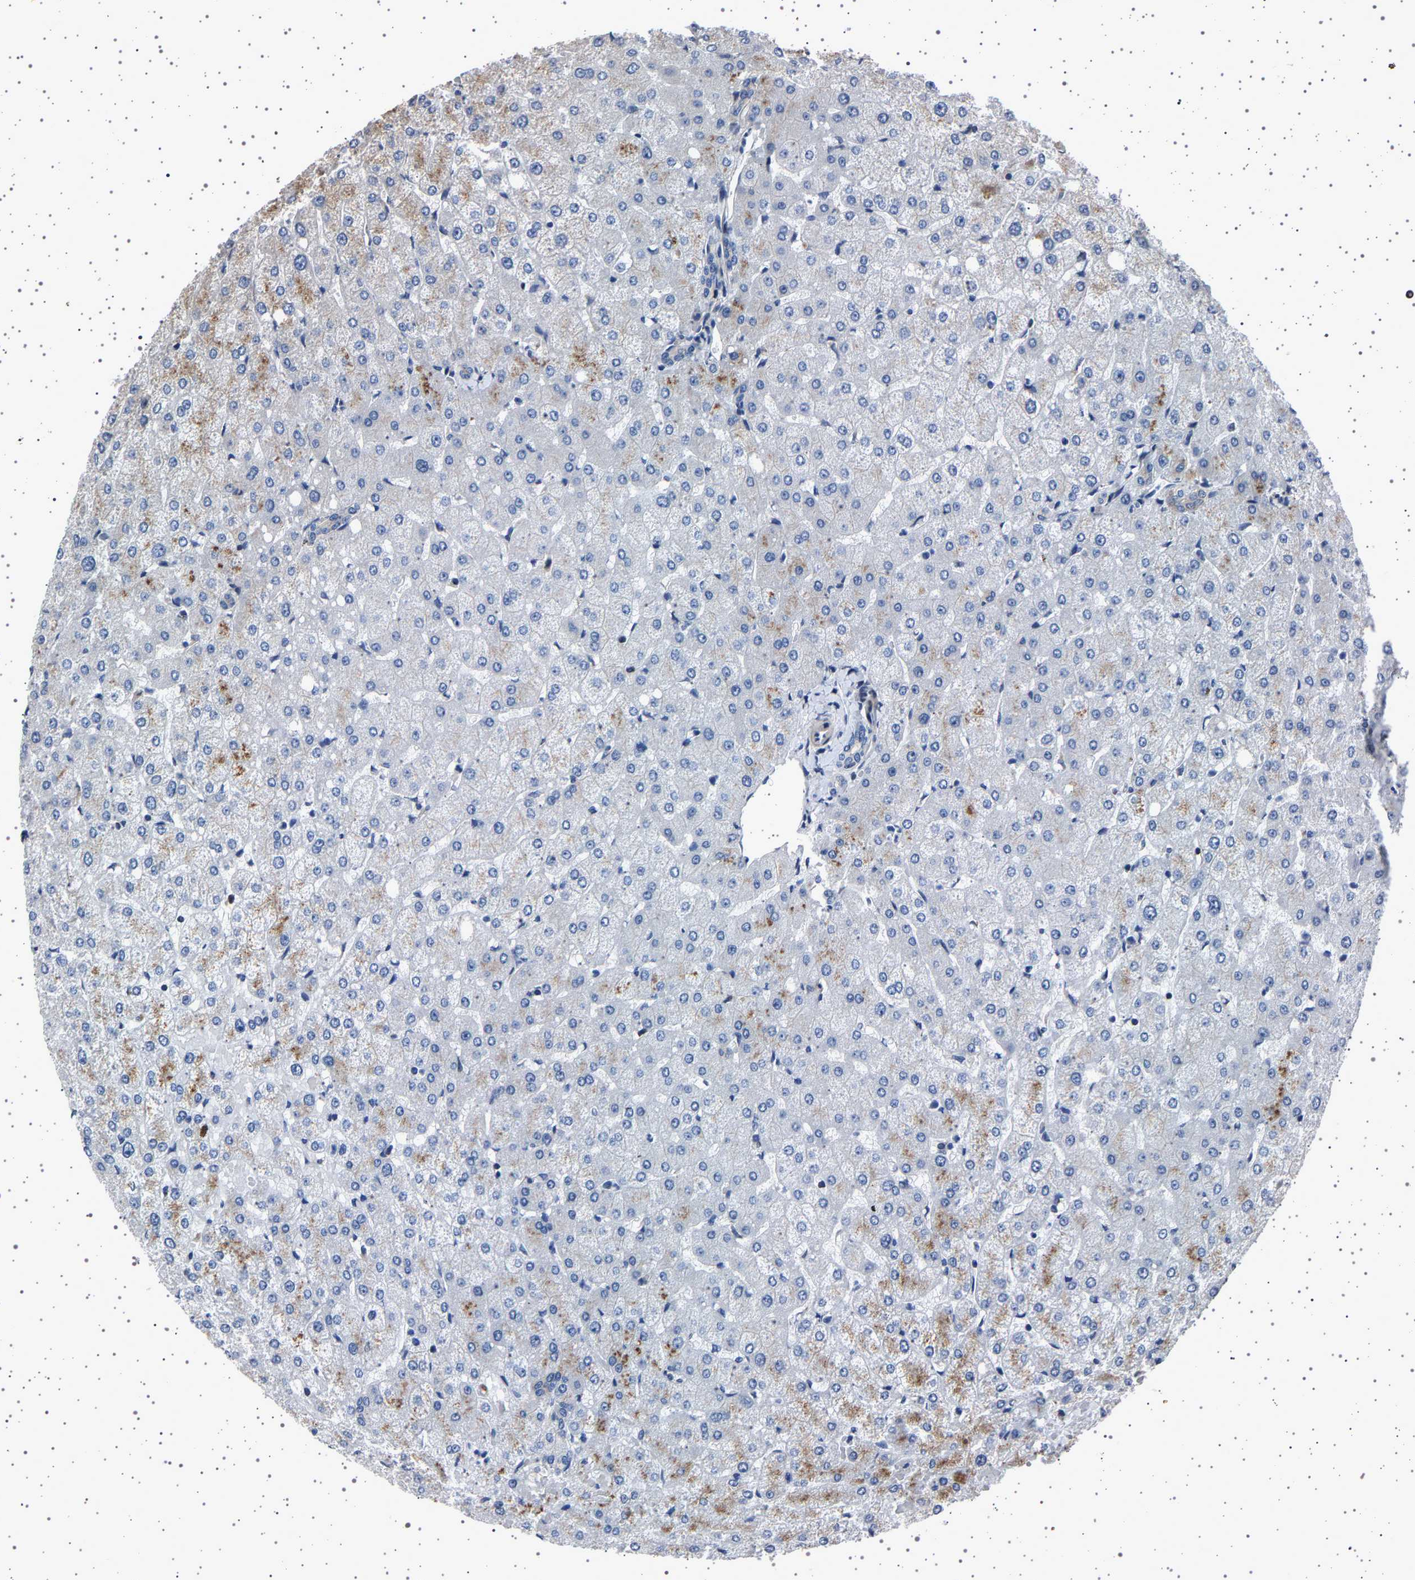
{"staining": {"intensity": "negative", "quantity": "none", "location": "none"}, "tissue": "liver", "cell_type": "Cholangiocytes", "image_type": "normal", "snomed": [{"axis": "morphology", "description": "Normal tissue, NOS"}, {"axis": "topography", "description": "Liver"}], "caption": "Immunohistochemistry photomicrograph of normal liver stained for a protein (brown), which shows no positivity in cholangiocytes. (DAB immunohistochemistry (IHC) with hematoxylin counter stain).", "gene": "PAK5", "patient": {"sex": "female", "age": 54}}